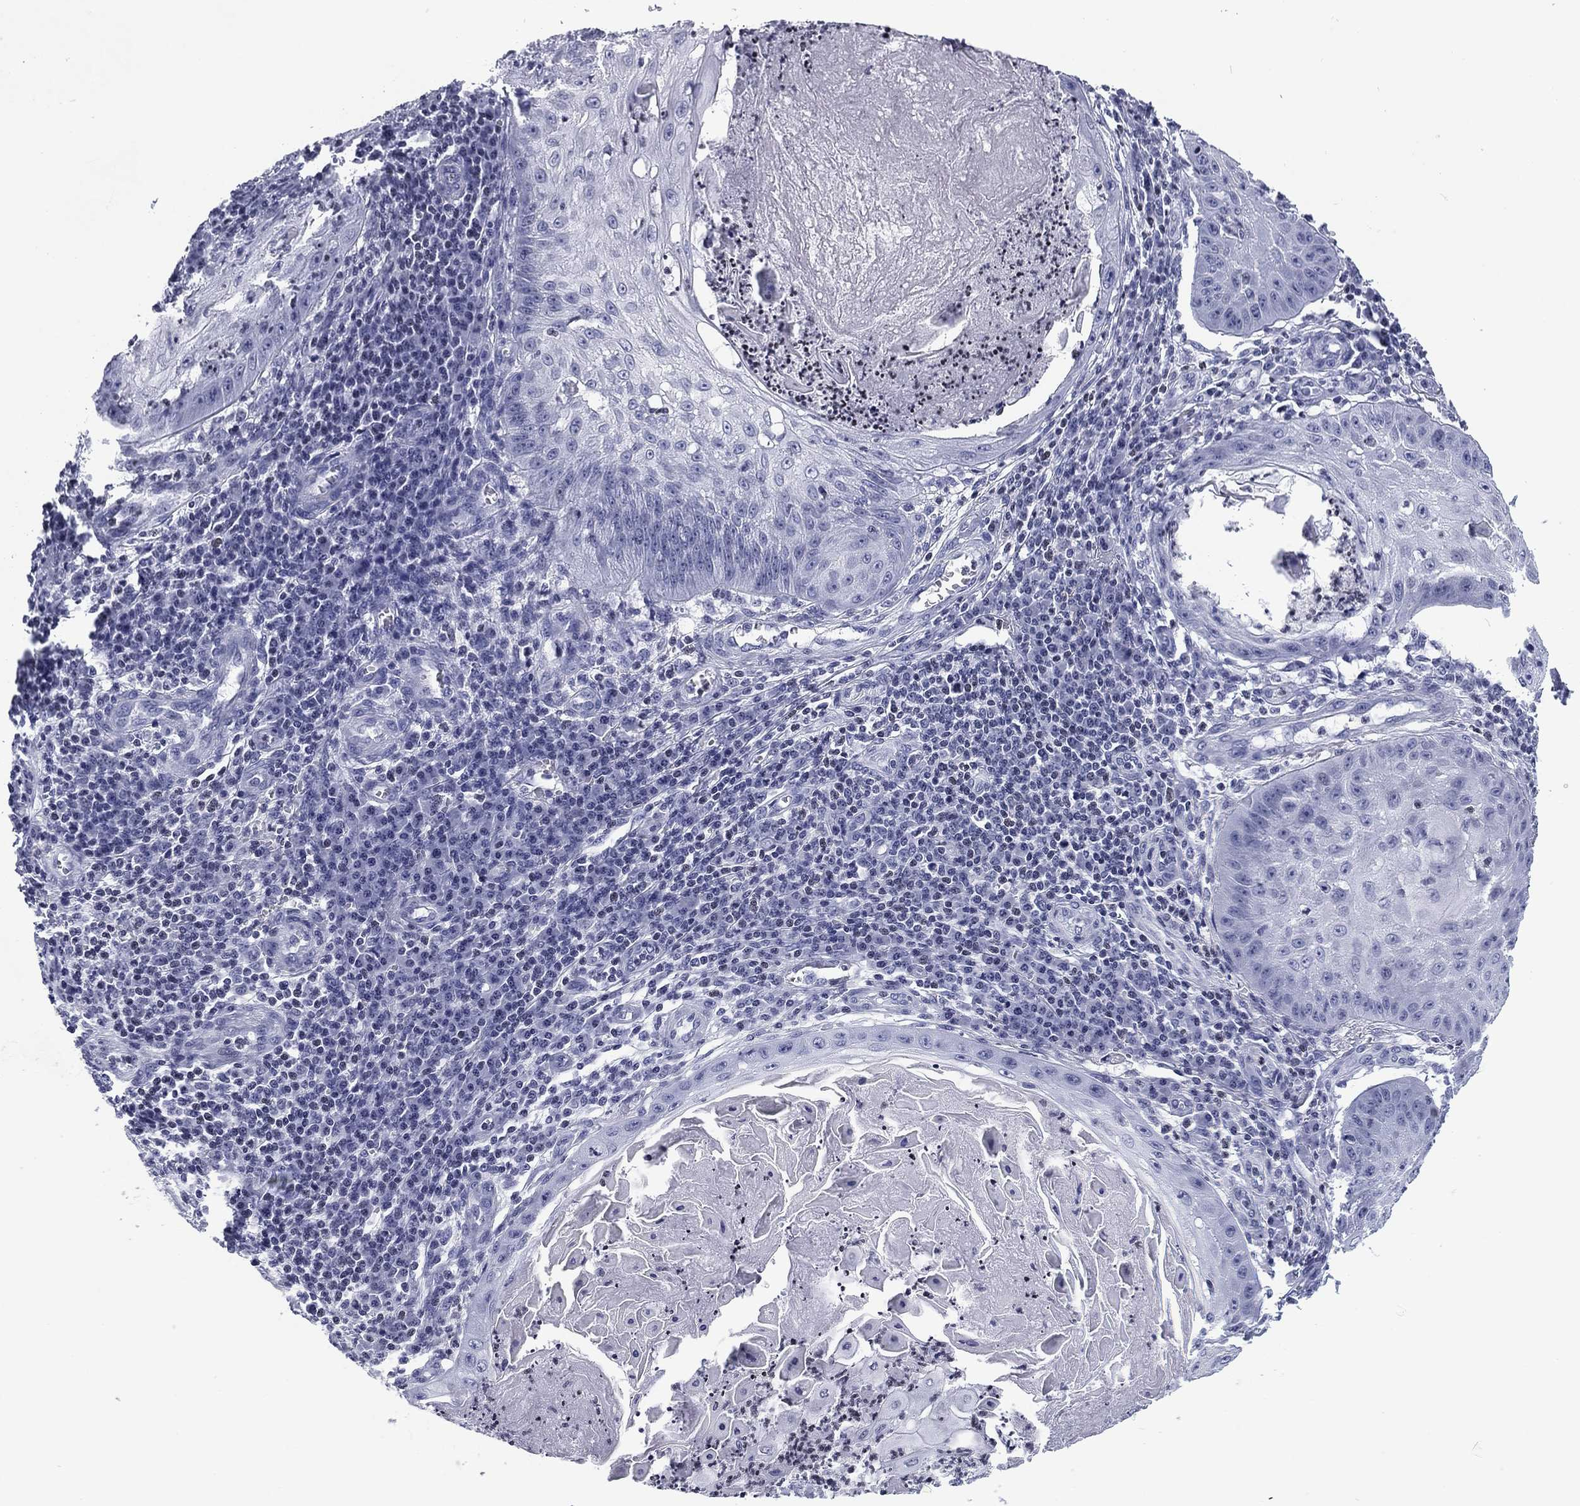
{"staining": {"intensity": "negative", "quantity": "none", "location": "none"}, "tissue": "skin cancer", "cell_type": "Tumor cells", "image_type": "cancer", "snomed": [{"axis": "morphology", "description": "Squamous cell carcinoma, NOS"}, {"axis": "topography", "description": "Skin"}], "caption": "Immunohistochemistry (IHC) histopathology image of neoplastic tissue: squamous cell carcinoma (skin) stained with DAB reveals no significant protein expression in tumor cells. (Immunohistochemistry, brightfield microscopy, high magnification).", "gene": "CCDC144A", "patient": {"sex": "male", "age": 70}}